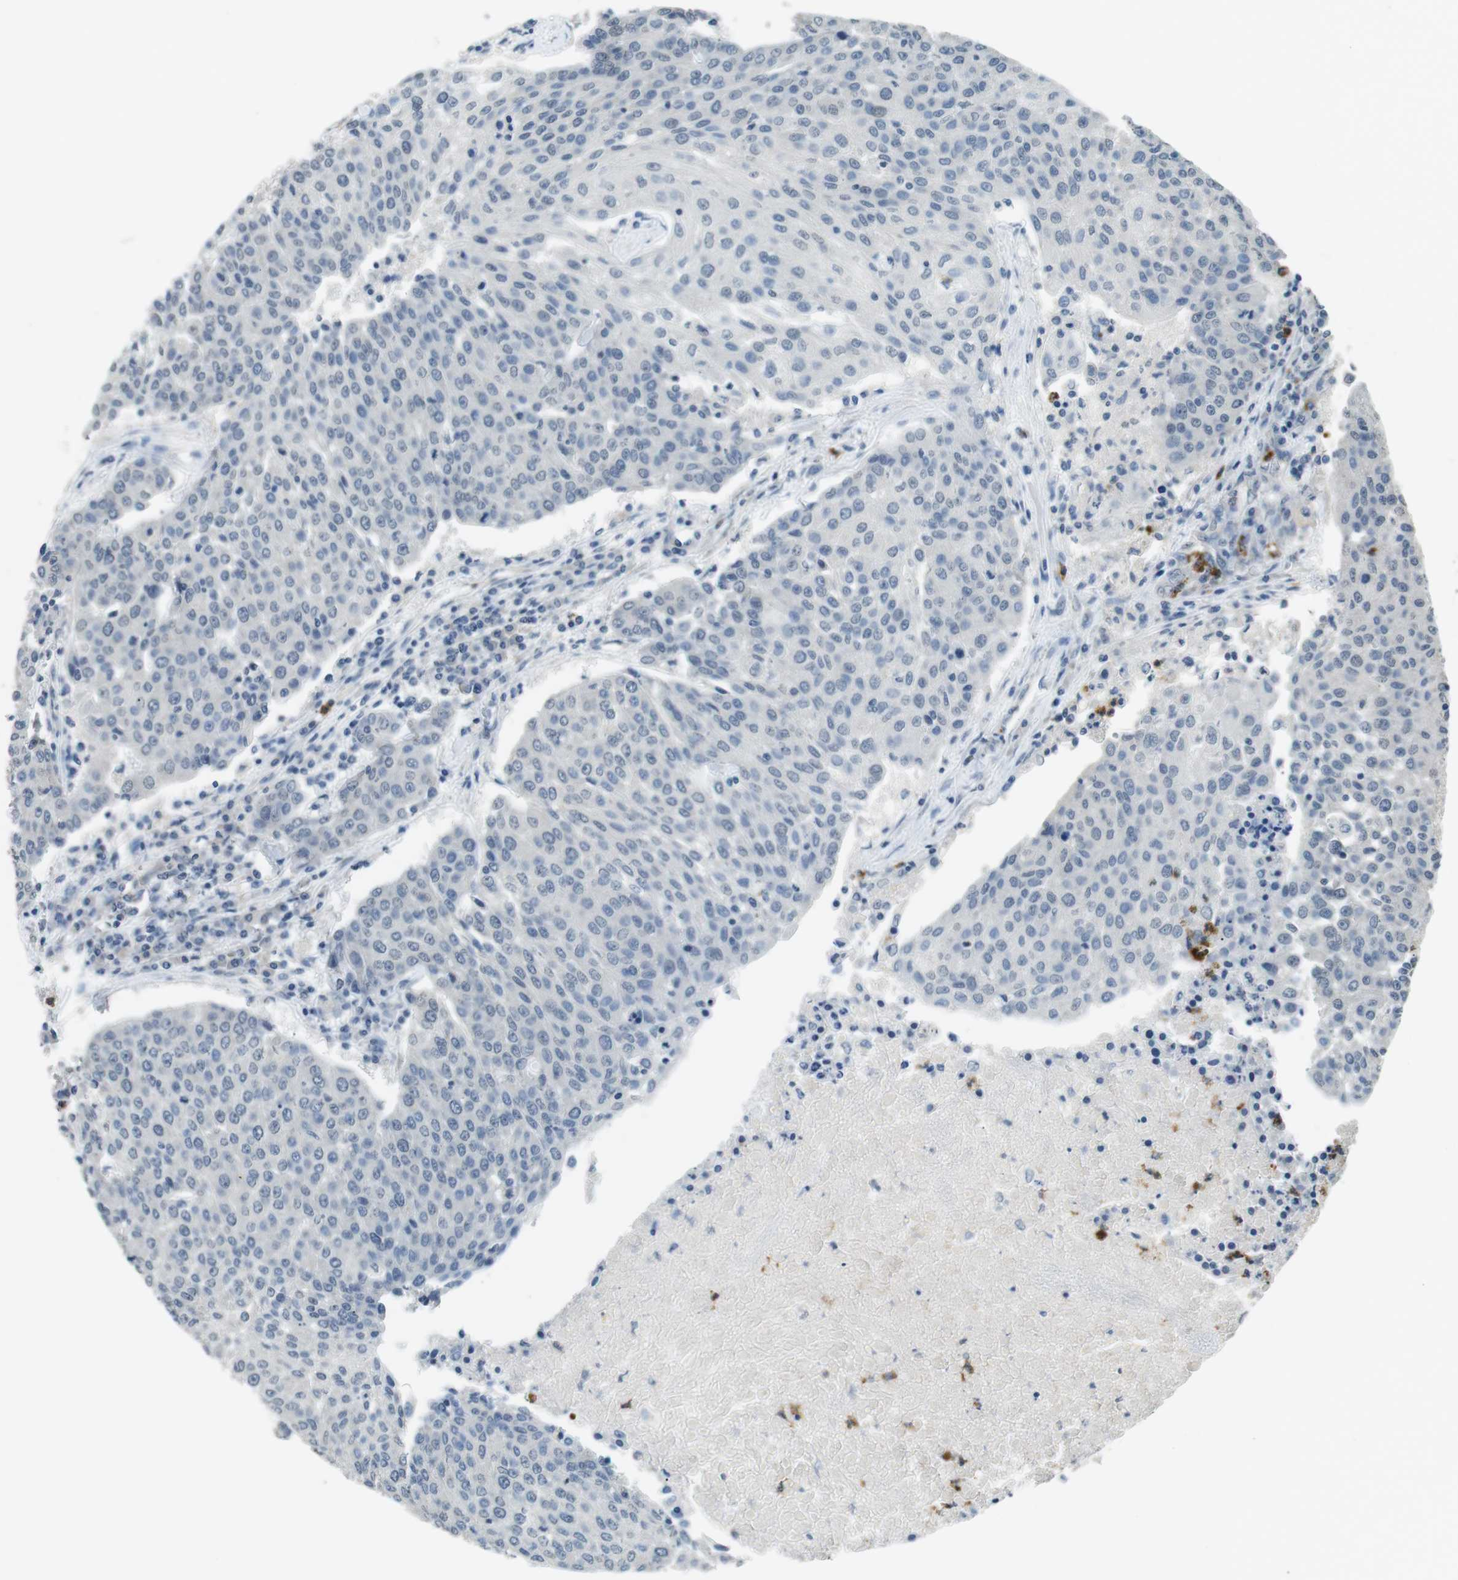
{"staining": {"intensity": "negative", "quantity": "none", "location": "none"}, "tissue": "urothelial cancer", "cell_type": "Tumor cells", "image_type": "cancer", "snomed": [{"axis": "morphology", "description": "Urothelial carcinoma, High grade"}, {"axis": "topography", "description": "Urinary bladder"}], "caption": "Tumor cells are negative for brown protein staining in urothelial cancer.", "gene": "GZMM", "patient": {"sex": "female", "age": 85}}